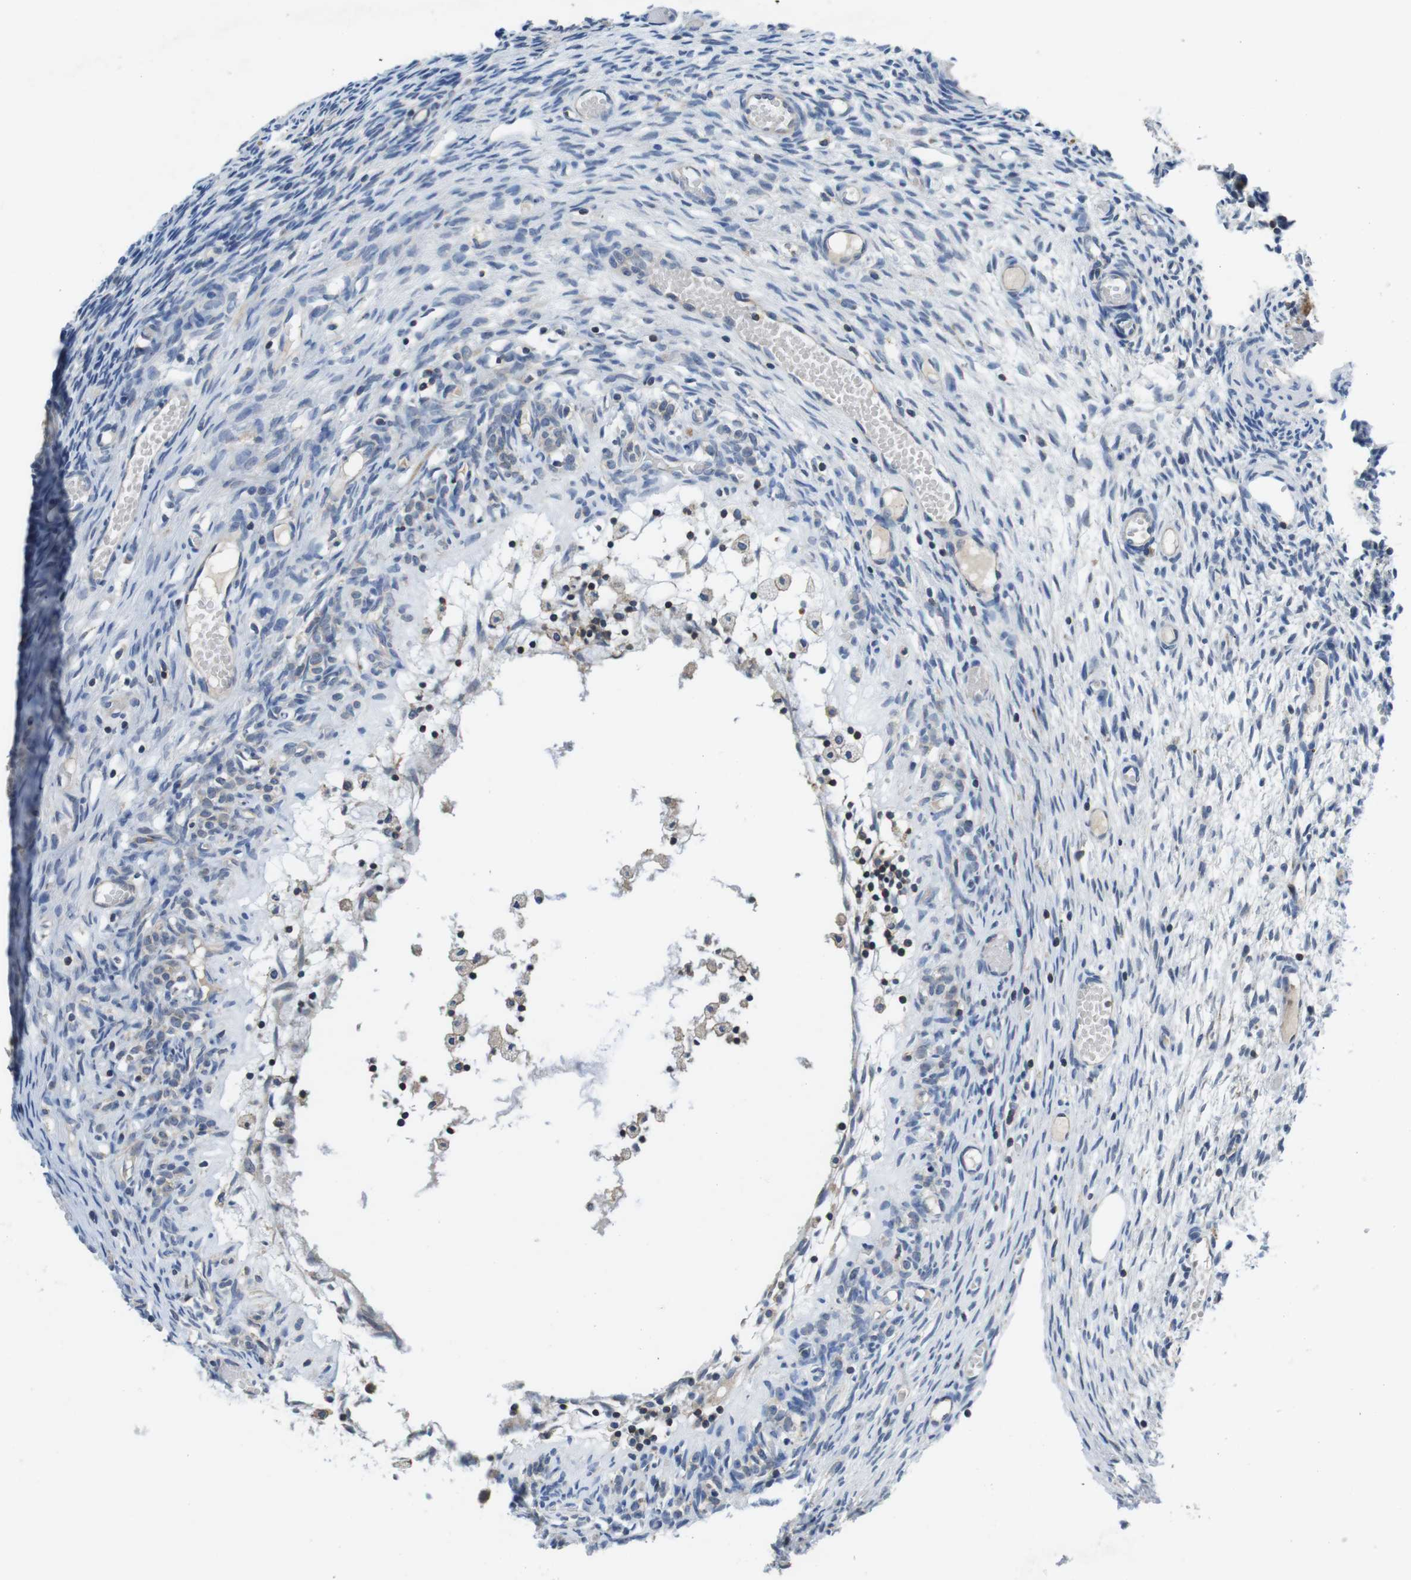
{"staining": {"intensity": "negative", "quantity": "none", "location": "none"}, "tissue": "ovary", "cell_type": "Ovarian stroma cells", "image_type": "normal", "snomed": [{"axis": "morphology", "description": "Normal tissue, NOS"}, {"axis": "topography", "description": "Ovary"}], "caption": "Immunohistochemistry (IHC) histopathology image of unremarkable ovary: human ovary stained with DAB (3,3'-diaminobenzidine) shows no significant protein positivity in ovarian stroma cells.", "gene": "PIK3CD", "patient": {"sex": "female", "age": 35}}